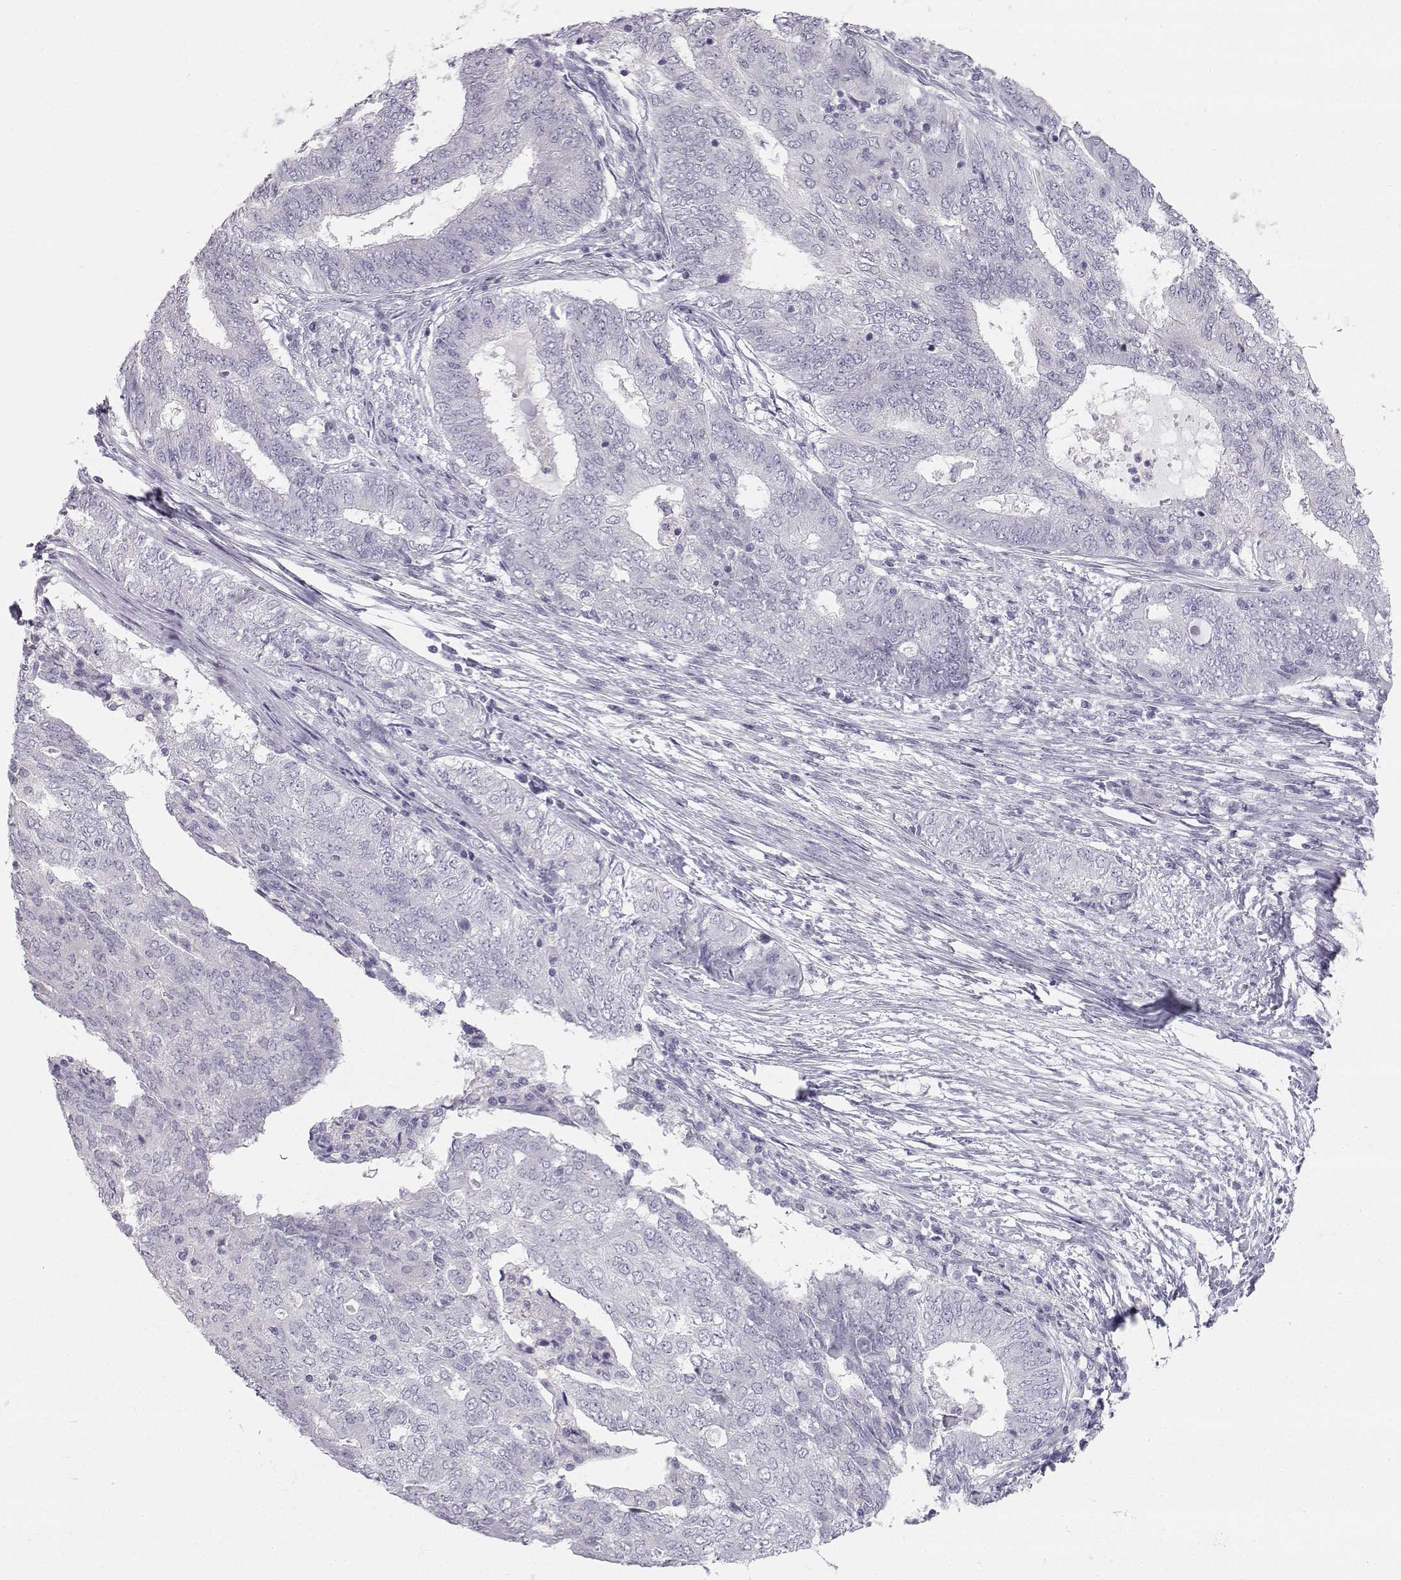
{"staining": {"intensity": "negative", "quantity": "none", "location": "none"}, "tissue": "endometrial cancer", "cell_type": "Tumor cells", "image_type": "cancer", "snomed": [{"axis": "morphology", "description": "Adenocarcinoma, NOS"}, {"axis": "topography", "description": "Endometrium"}], "caption": "DAB immunohistochemical staining of human endometrial cancer displays no significant positivity in tumor cells.", "gene": "SYCE1", "patient": {"sex": "female", "age": 62}}